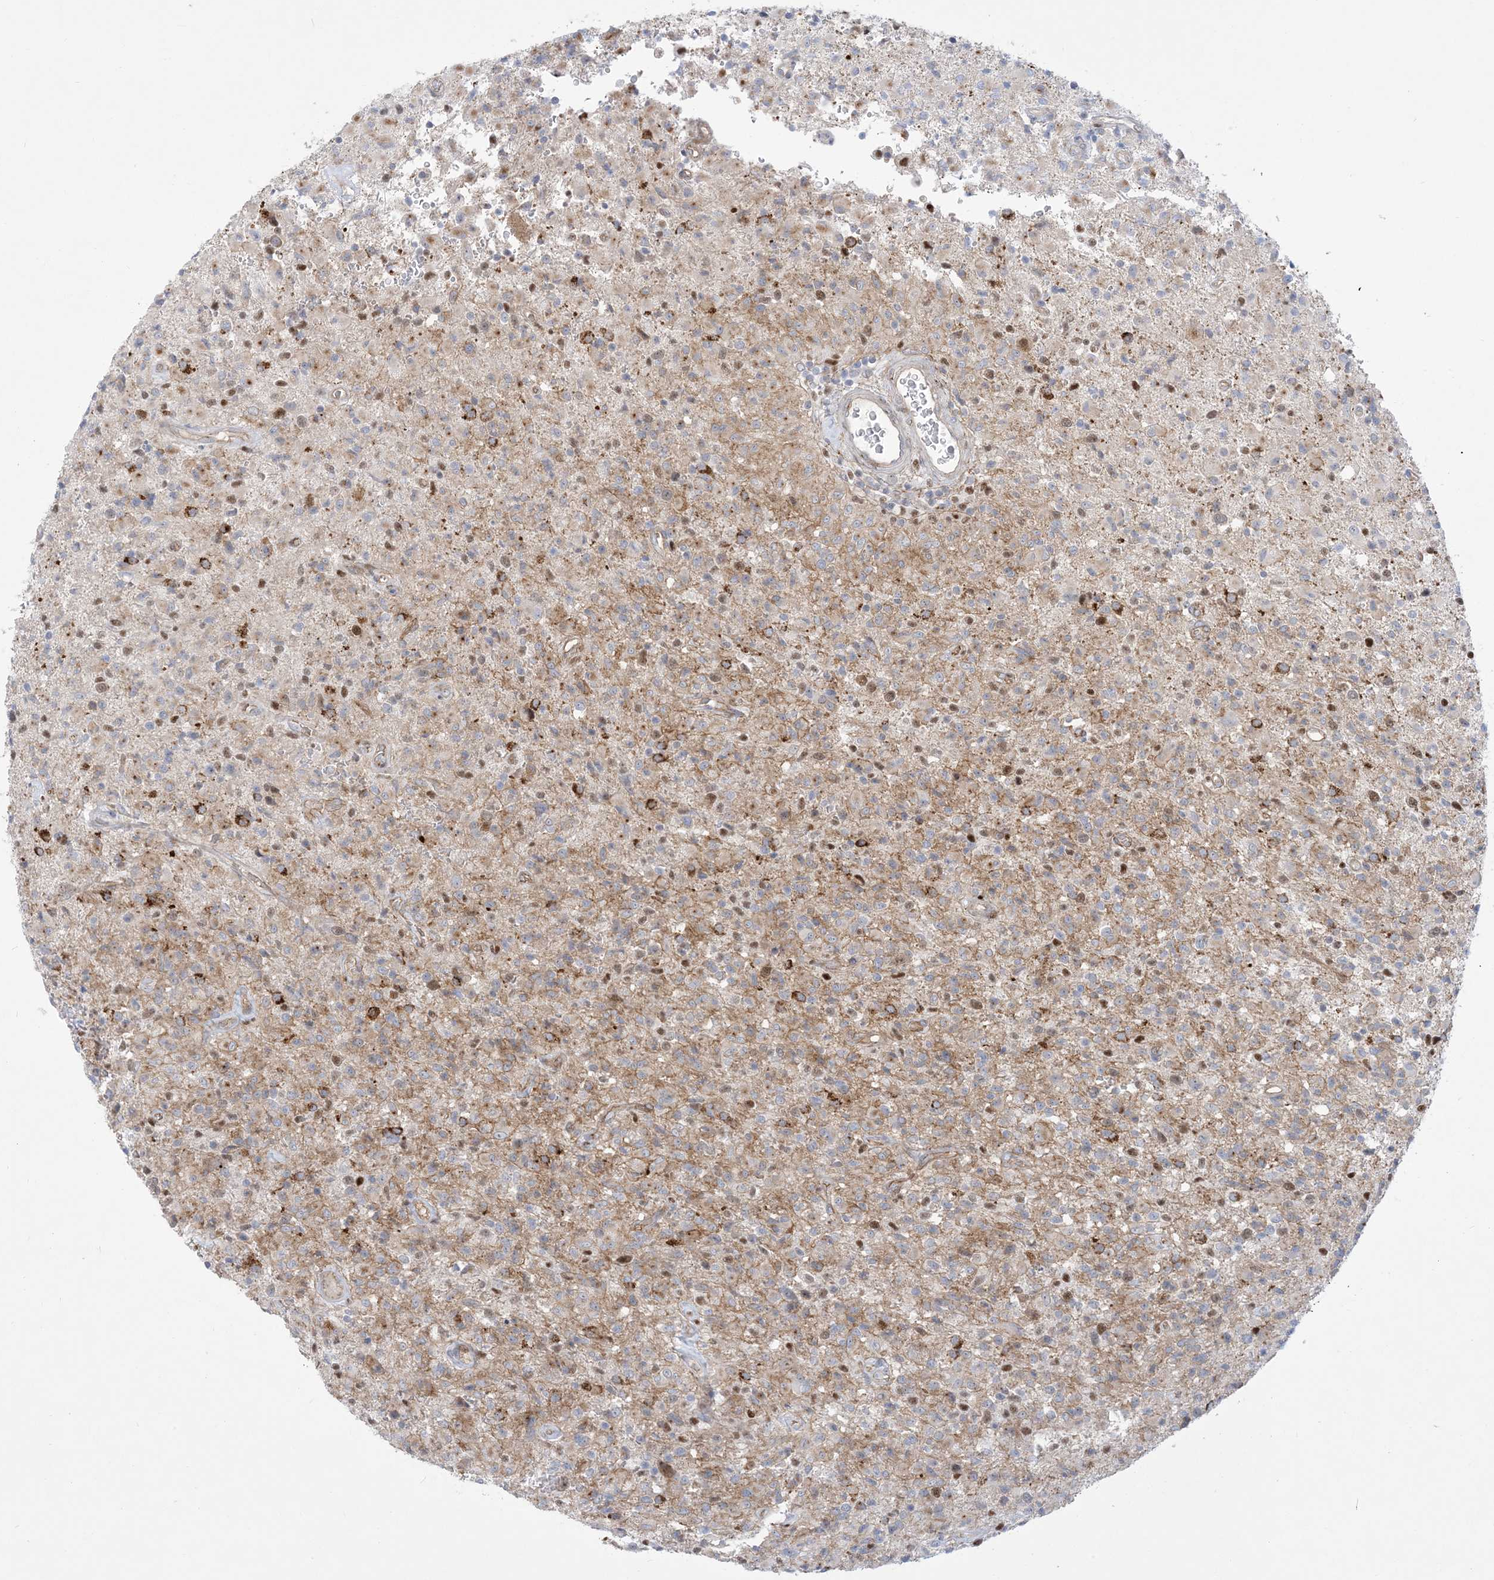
{"staining": {"intensity": "moderate", "quantity": "<25%", "location": "cytoplasmic/membranous"}, "tissue": "glioma", "cell_type": "Tumor cells", "image_type": "cancer", "snomed": [{"axis": "morphology", "description": "Glioma, malignant, High grade"}, {"axis": "topography", "description": "Brain"}], "caption": "Glioma stained with DAB (3,3'-diaminobenzidine) immunohistochemistry exhibits low levels of moderate cytoplasmic/membranous expression in approximately <25% of tumor cells.", "gene": "MARS2", "patient": {"sex": "female", "age": 57}}